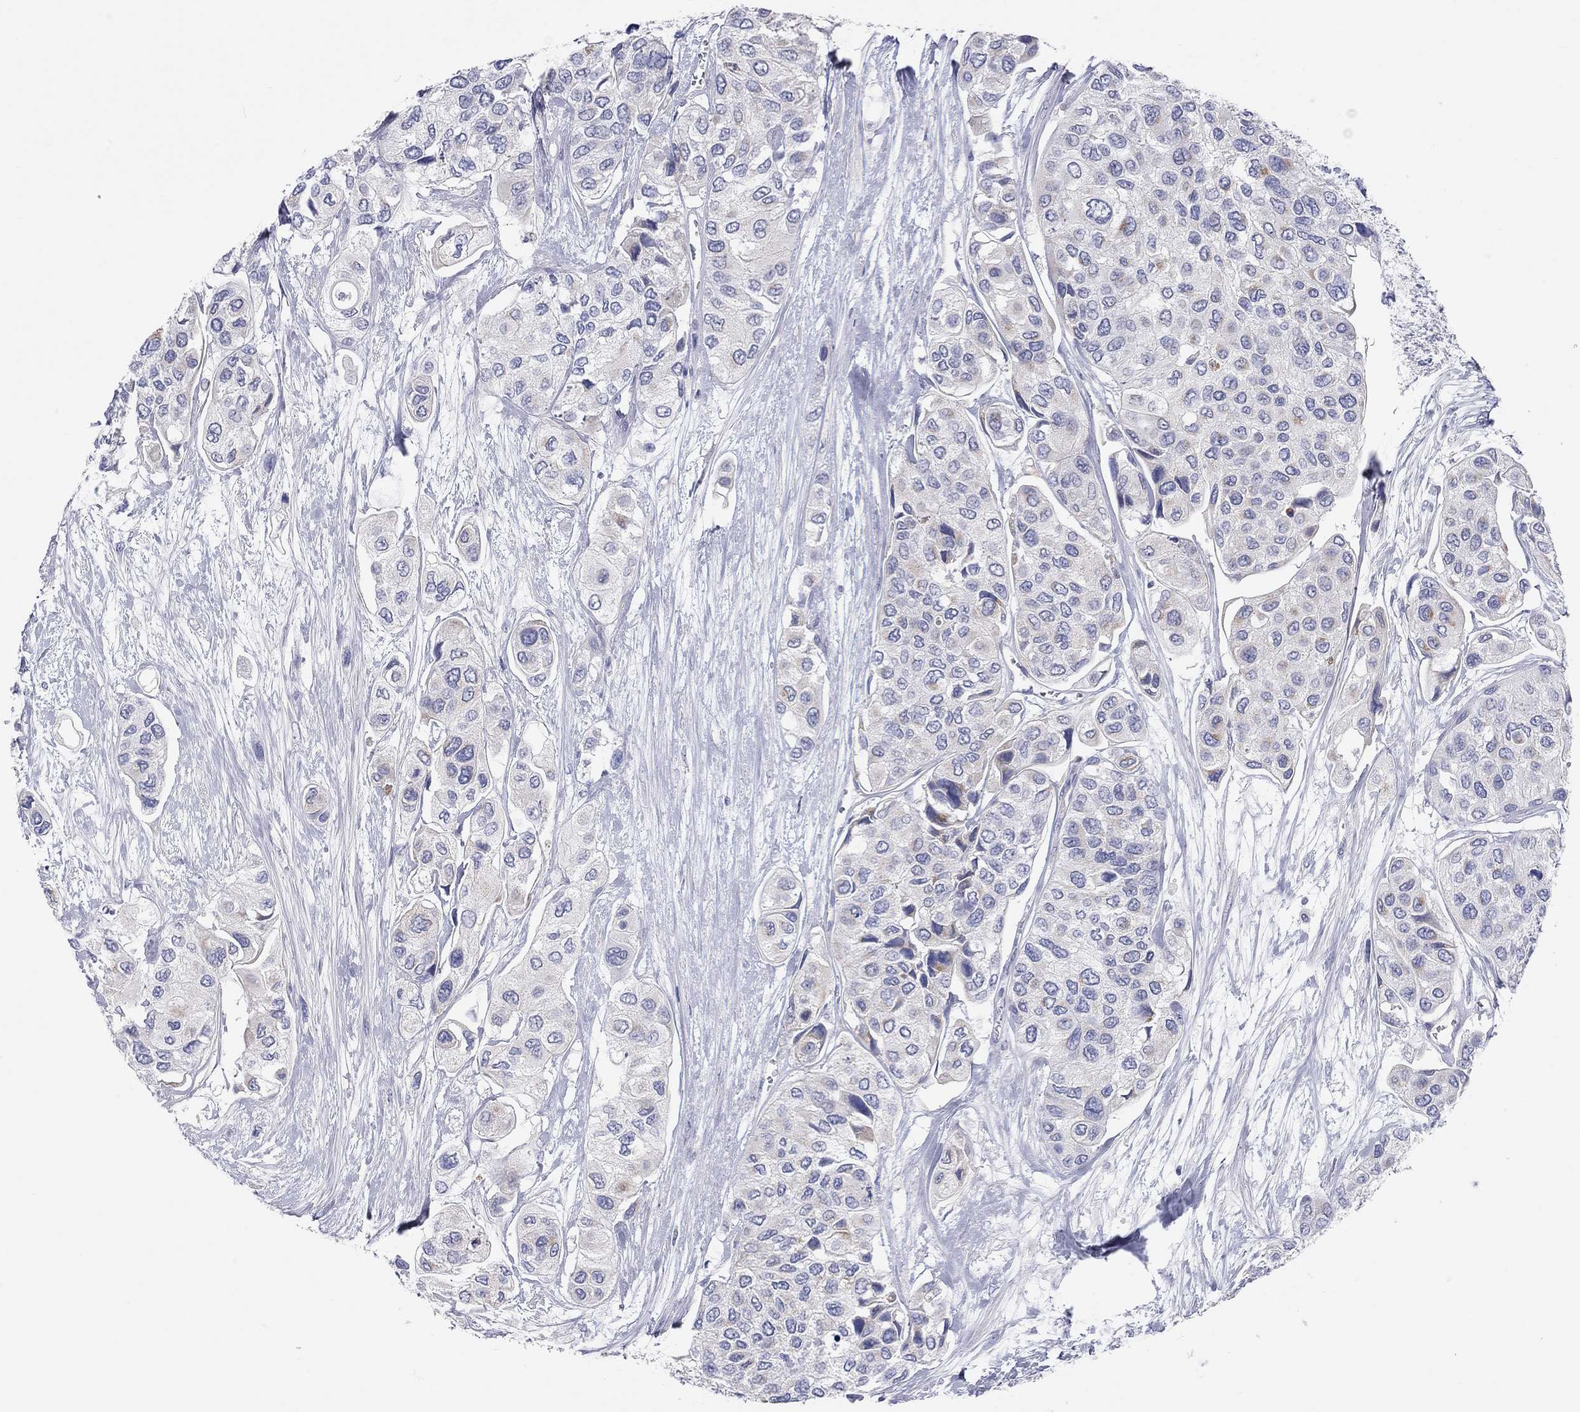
{"staining": {"intensity": "negative", "quantity": "none", "location": "none"}, "tissue": "urothelial cancer", "cell_type": "Tumor cells", "image_type": "cancer", "snomed": [{"axis": "morphology", "description": "Urothelial carcinoma, High grade"}, {"axis": "topography", "description": "Urinary bladder"}], "caption": "High power microscopy photomicrograph of an IHC image of high-grade urothelial carcinoma, revealing no significant staining in tumor cells. Brightfield microscopy of immunohistochemistry (IHC) stained with DAB (3,3'-diaminobenzidine) (brown) and hematoxylin (blue), captured at high magnification.", "gene": "RCAN1", "patient": {"sex": "male", "age": 77}}